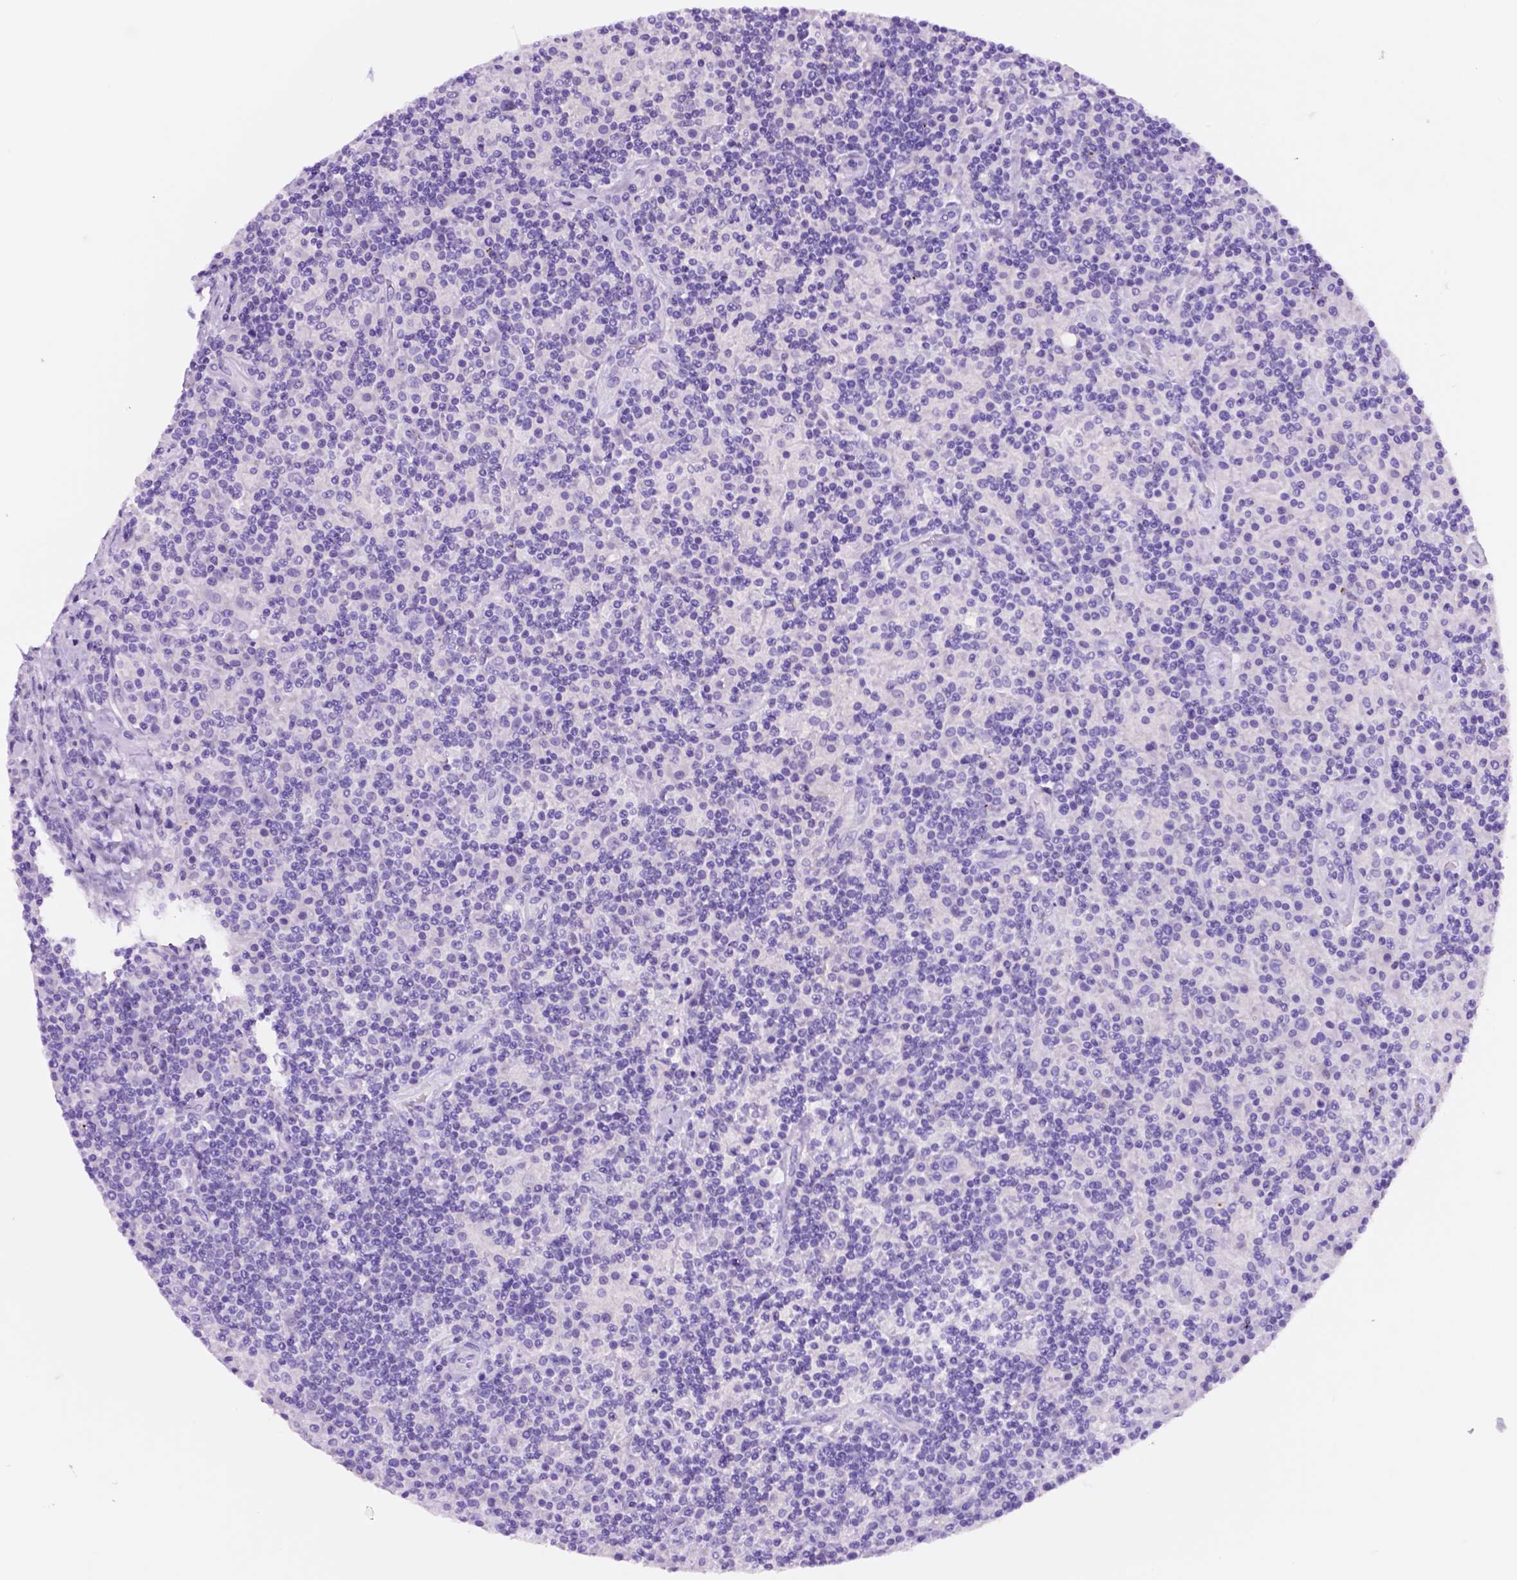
{"staining": {"intensity": "negative", "quantity": "none", "location": "none"}, "tissue": "lymphoma", "cell_type": "Tumor cells", "image_type": "cancer", "snomed": [{"axis": "morphology", "description": "Hodgkin's disease, NOS"}, {"axis": "topography", "description": "Lymph node"}], "caption": "IHC histopathology image of neoplastic tissue: human lymphoma stained with DAB (3,3'-diaminobenzidine) demonstrates no significant protein staining in tumor cells.", "gene": "FOXB2", "patient": {"sex": "male", "age": 70}}